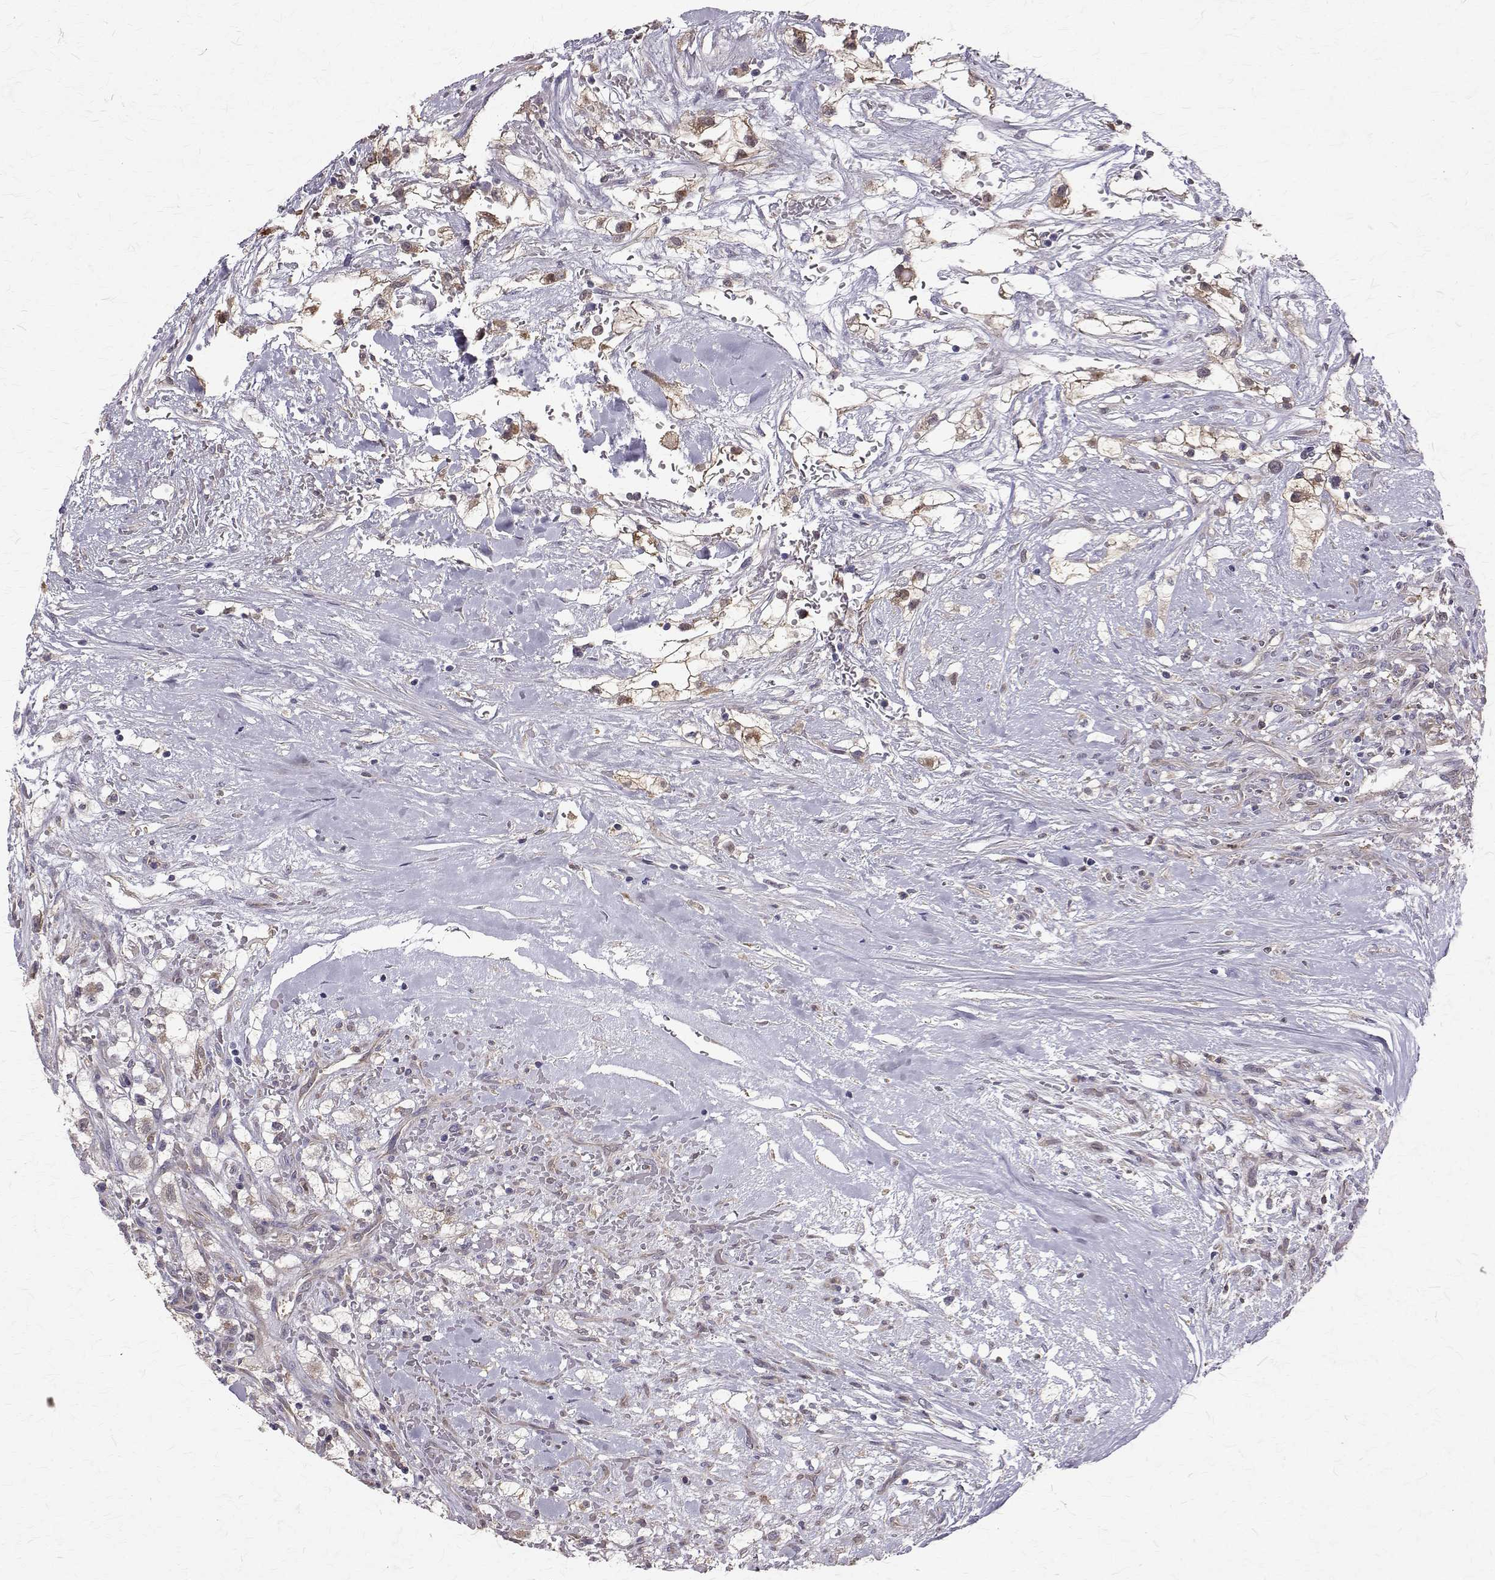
{"staining": {"intensity": "moderate", "quantity": "<25%", "location": "cytoplasmic/membranous"}, "tissue": "renal cancer", "cell_type": "Tumor cells", "image_type": "cancer", "snomed": [{"axis": "morphology", "description": "Adenocarcinoma, NOS"}, {"axis": "topography", "description": "Kidney"}], "caption": "This micrograph reveals immunohistochemistry (IHC) staining of renal cancer, with low moderate cytoplasmic/membranous positivity in about <25% of tumor cells.", "gene": "CCDC89", "patient": {"sex": "male", "age": 59}}